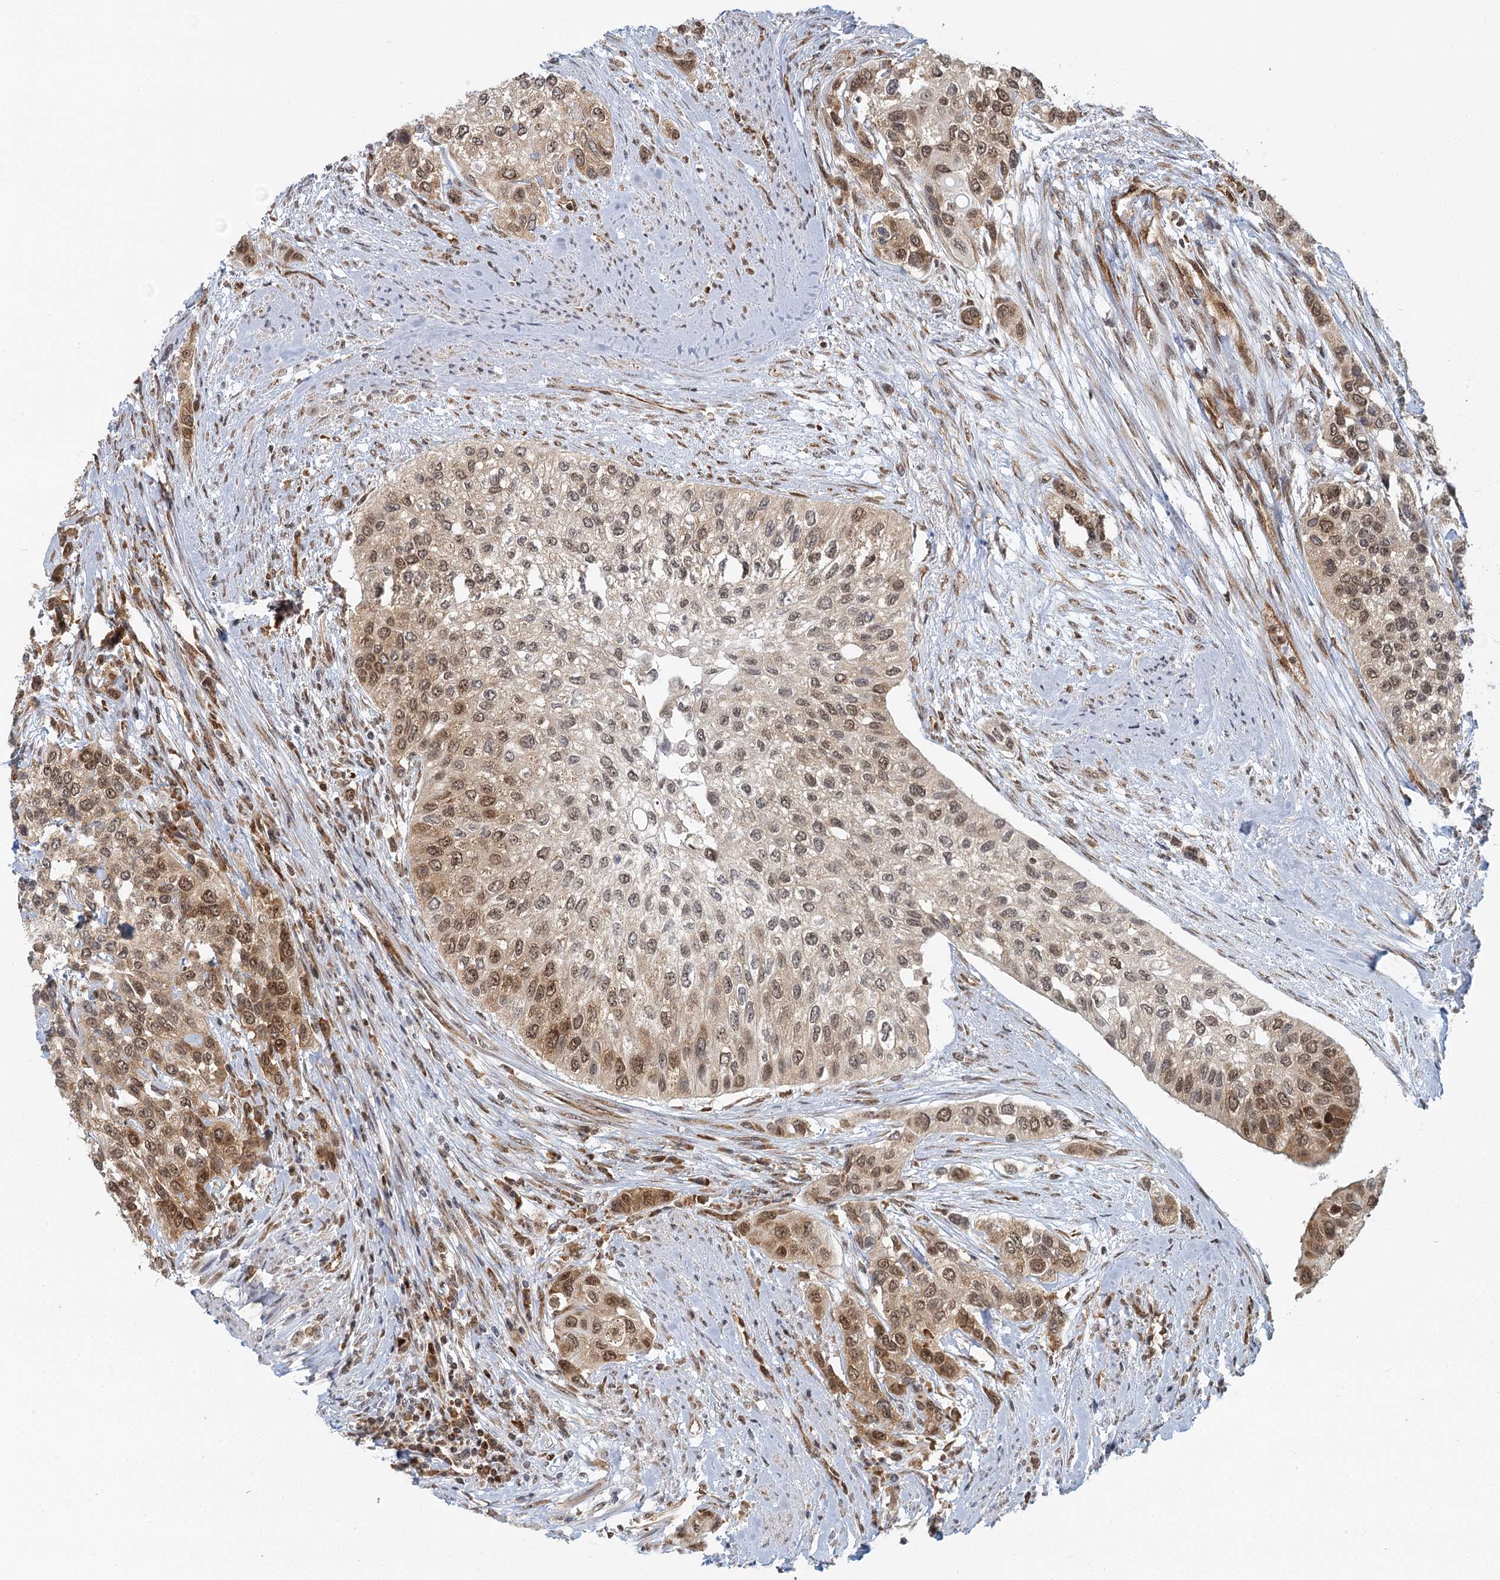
{"staining": {"intensity": "moderate", "quantity": ">75%", "location": "cytoplasmic/membranous,nuclear"}, "tissue": "urothelial cancer", "cell_type": "Tumor cells", "image_type": "cancer", "snomed": [{"axis": "morphology", "description": "Normal tissue, NOS"}, {"axis": "morphology", "description": "Urothelial carcinoma, High grade"}, {"axis": "topography", "description": "Vascular tissue"}, {"axis": "topography", "description": "Urinary bladder"}], "caption": "Immunohistochemistry (IHC) image of human urothelial carcinoma (high-grade) stained for a protein (brown), which demonstrates medium levels of moderate cytoplasmic/membranous and nuclear expression in approximately >75% of tumor cells.", "gene": "GPATCH11", "patient": {"sex": "female", "age": 56}}